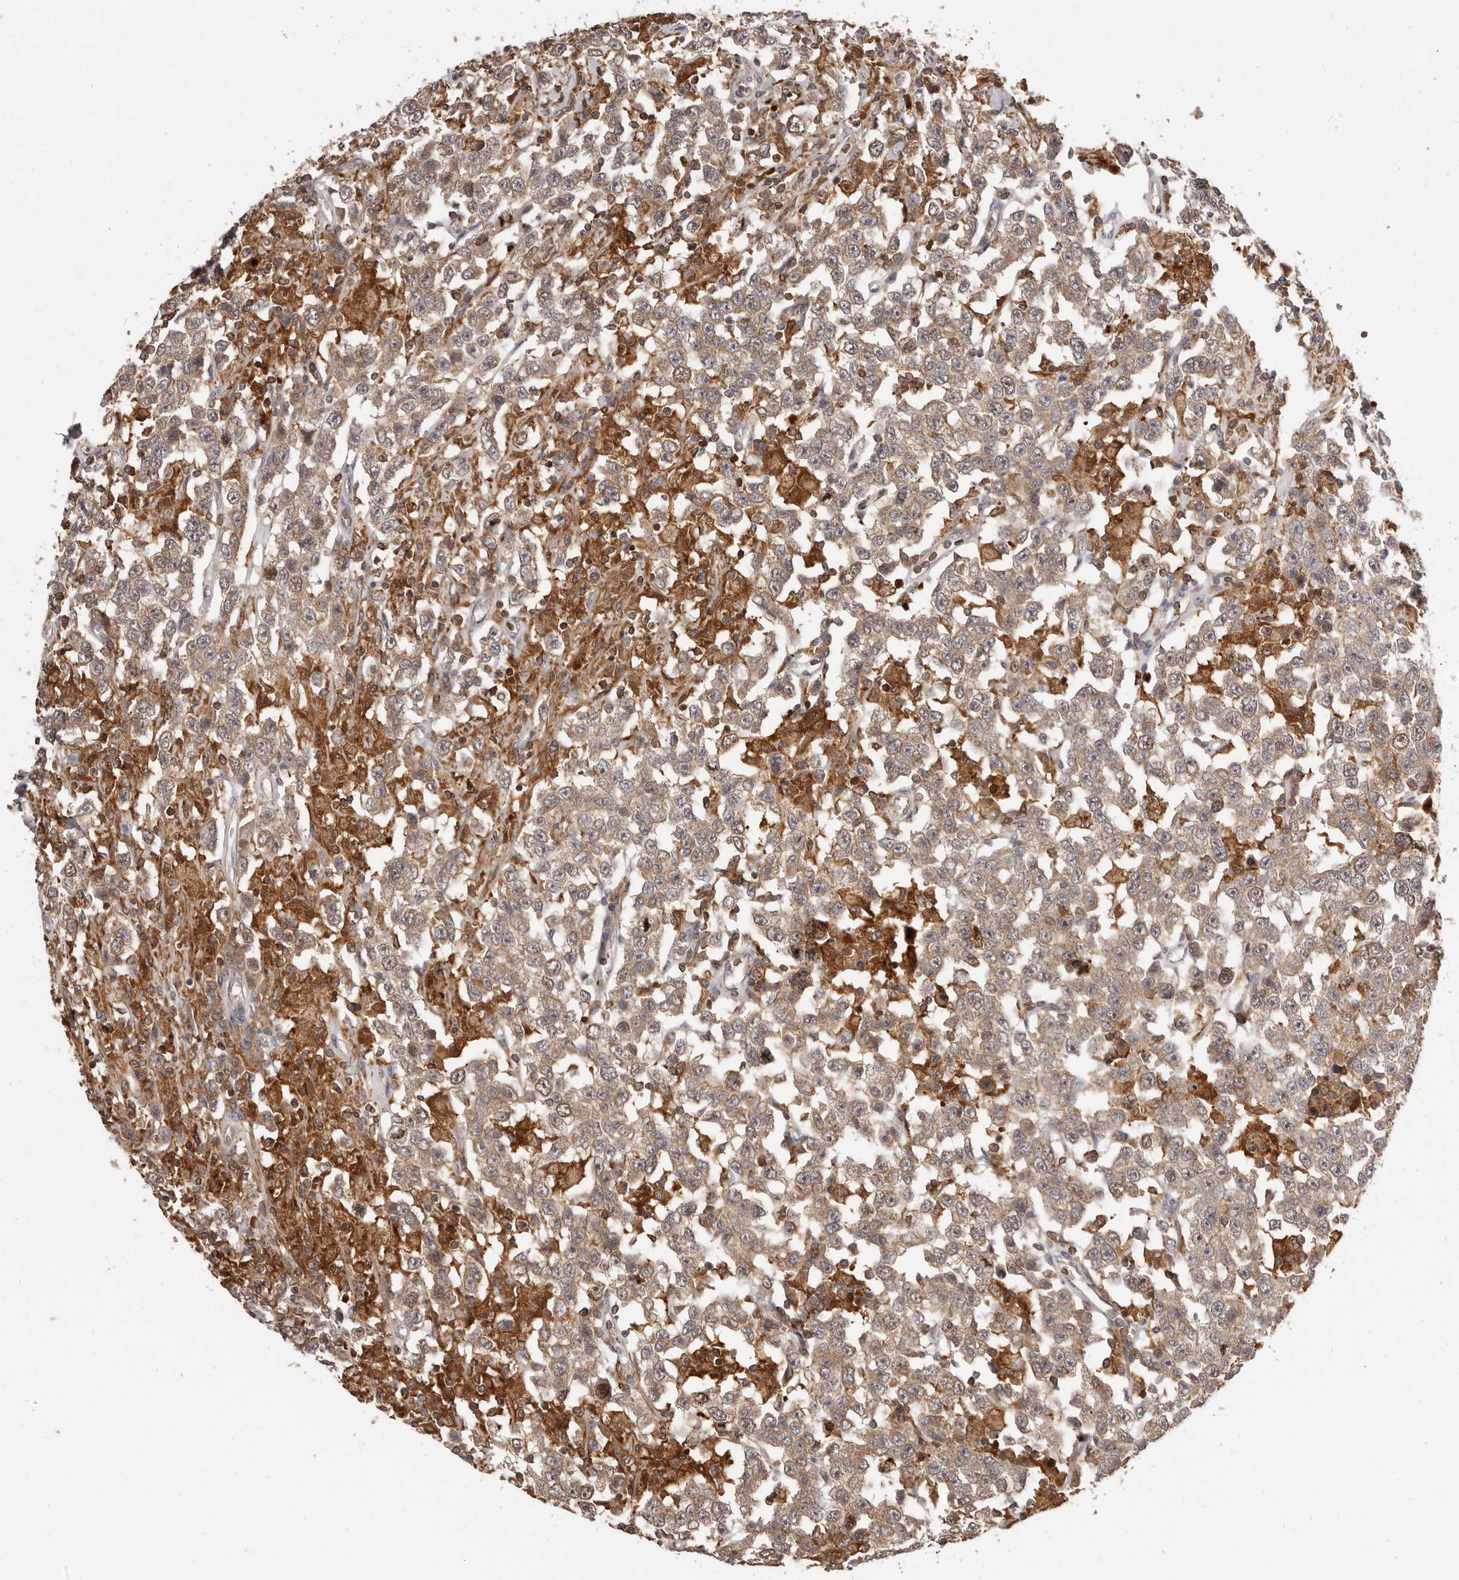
{"staining": {"intensity": "weak", "quantity": ">75%", "location": "cytoplasmic/membranous"}, "tissue": "testis cancer", "cell_type": "Tumor cells", "image_type": "cancer", "snomed": [{"axis": "morphology", "description": "Seminoma, NOS"}, {"axis": "topography", "description": "Testis"}], "caption": "Immunohistochemistry (IHC) (DAB (3,3'-diaminobenzidine)) staining of human testis cancer (seminoma) shows weak cytoplasmic/membranous protein positivity in approximately >75% of tumor cells.", "gene": "RNF187", "patient": {"sex": "male", "age": 41}}